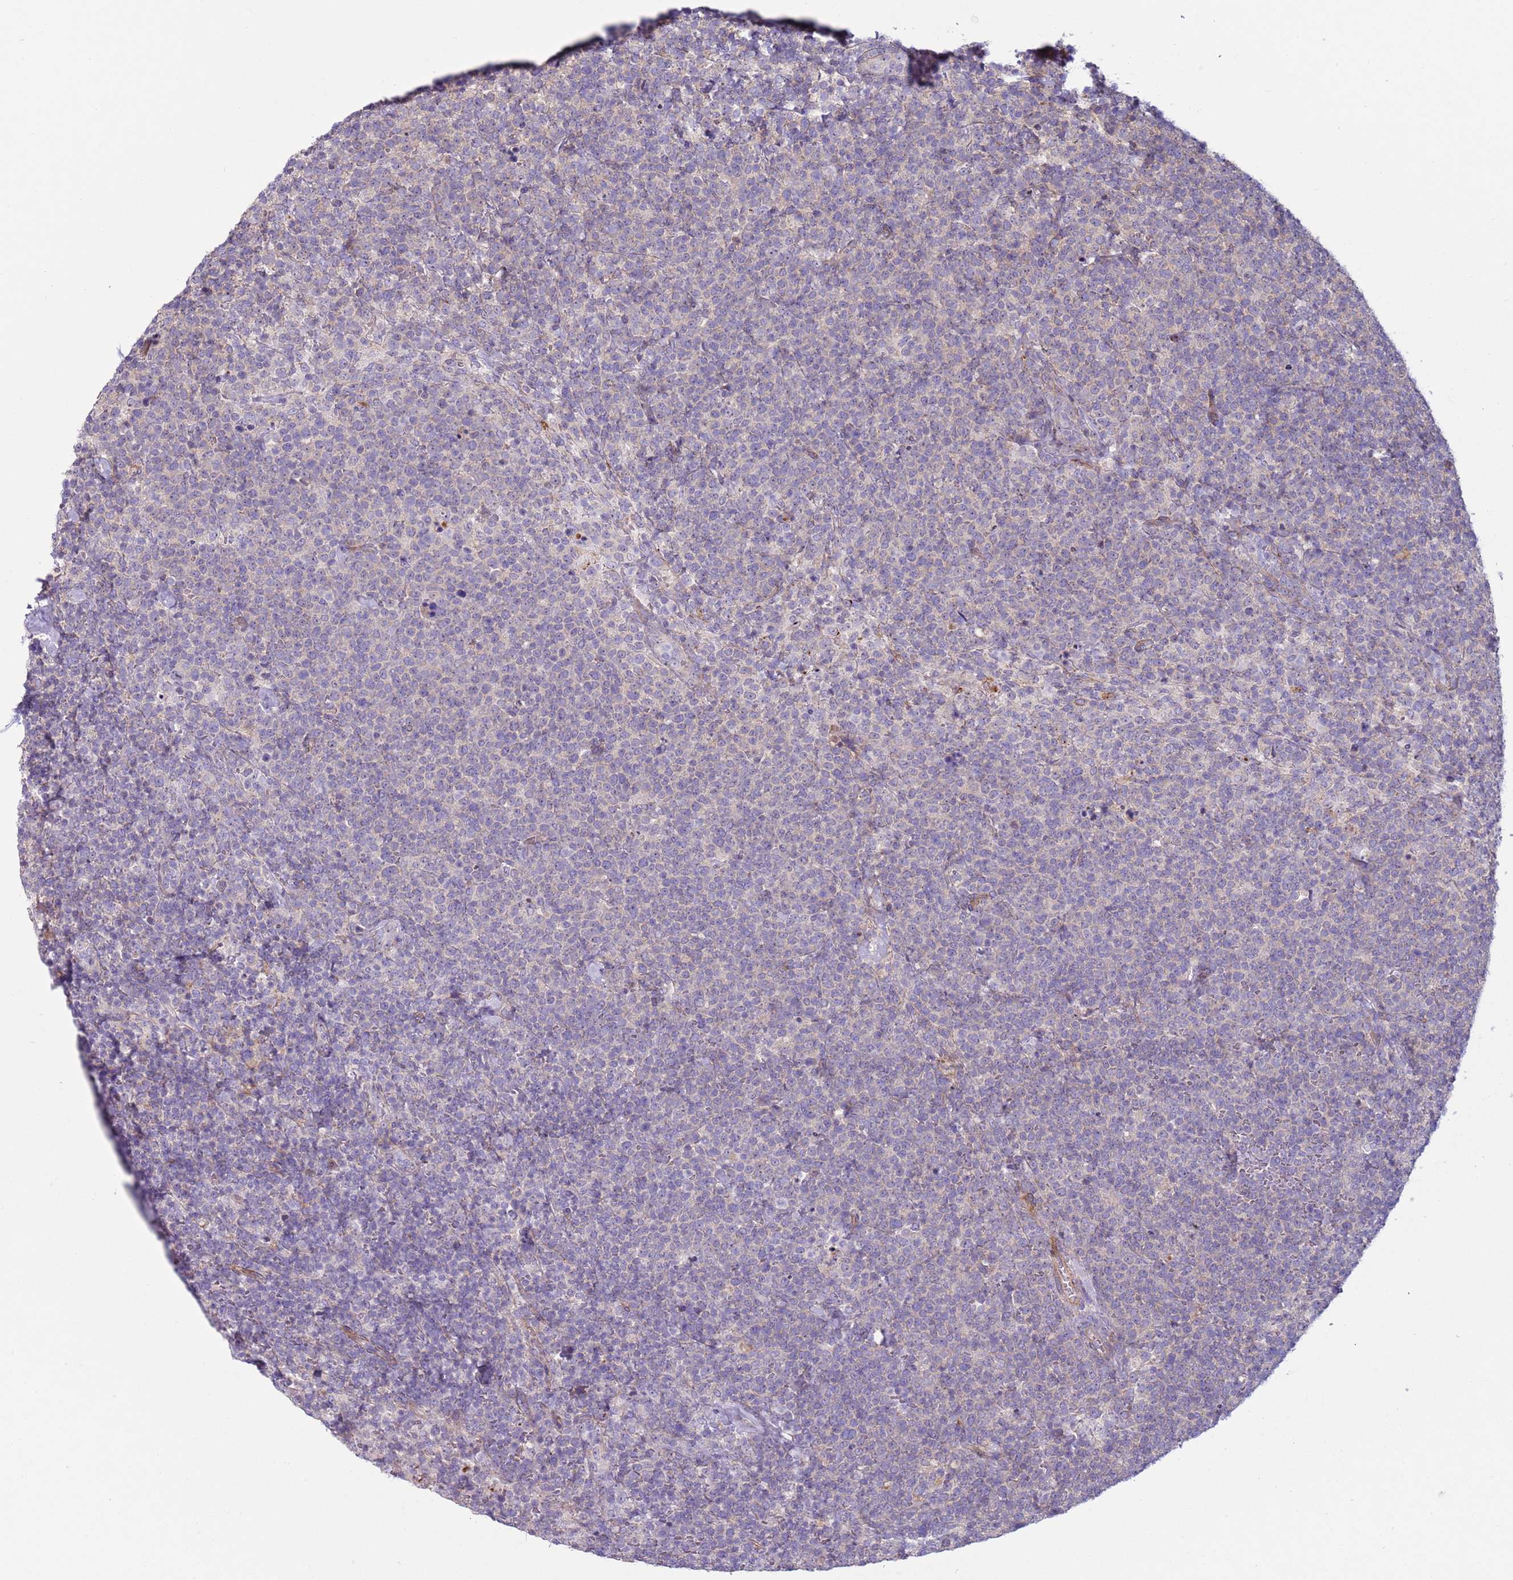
{"staining": {"intensity": "negative", "quantity": "none", "location": "none"}, "tissue": "lymphoma", "cell_type": "Tumor cells", "image_type": "cancer", "snomed": [{"axis": "morphology", "description": "Malignant lymphoma, non-Hodgkin's type, High grade"}, {"axis": "topography", "description": "Lymph node"}], "caption": "The IHC histopathology image has no significant staining in tumor cells of high-grade malignant lymphoma, non-Hodgkin's type tissue.", "gene": "HEATR1", "patient": {"sex": "male", "age": 61}}